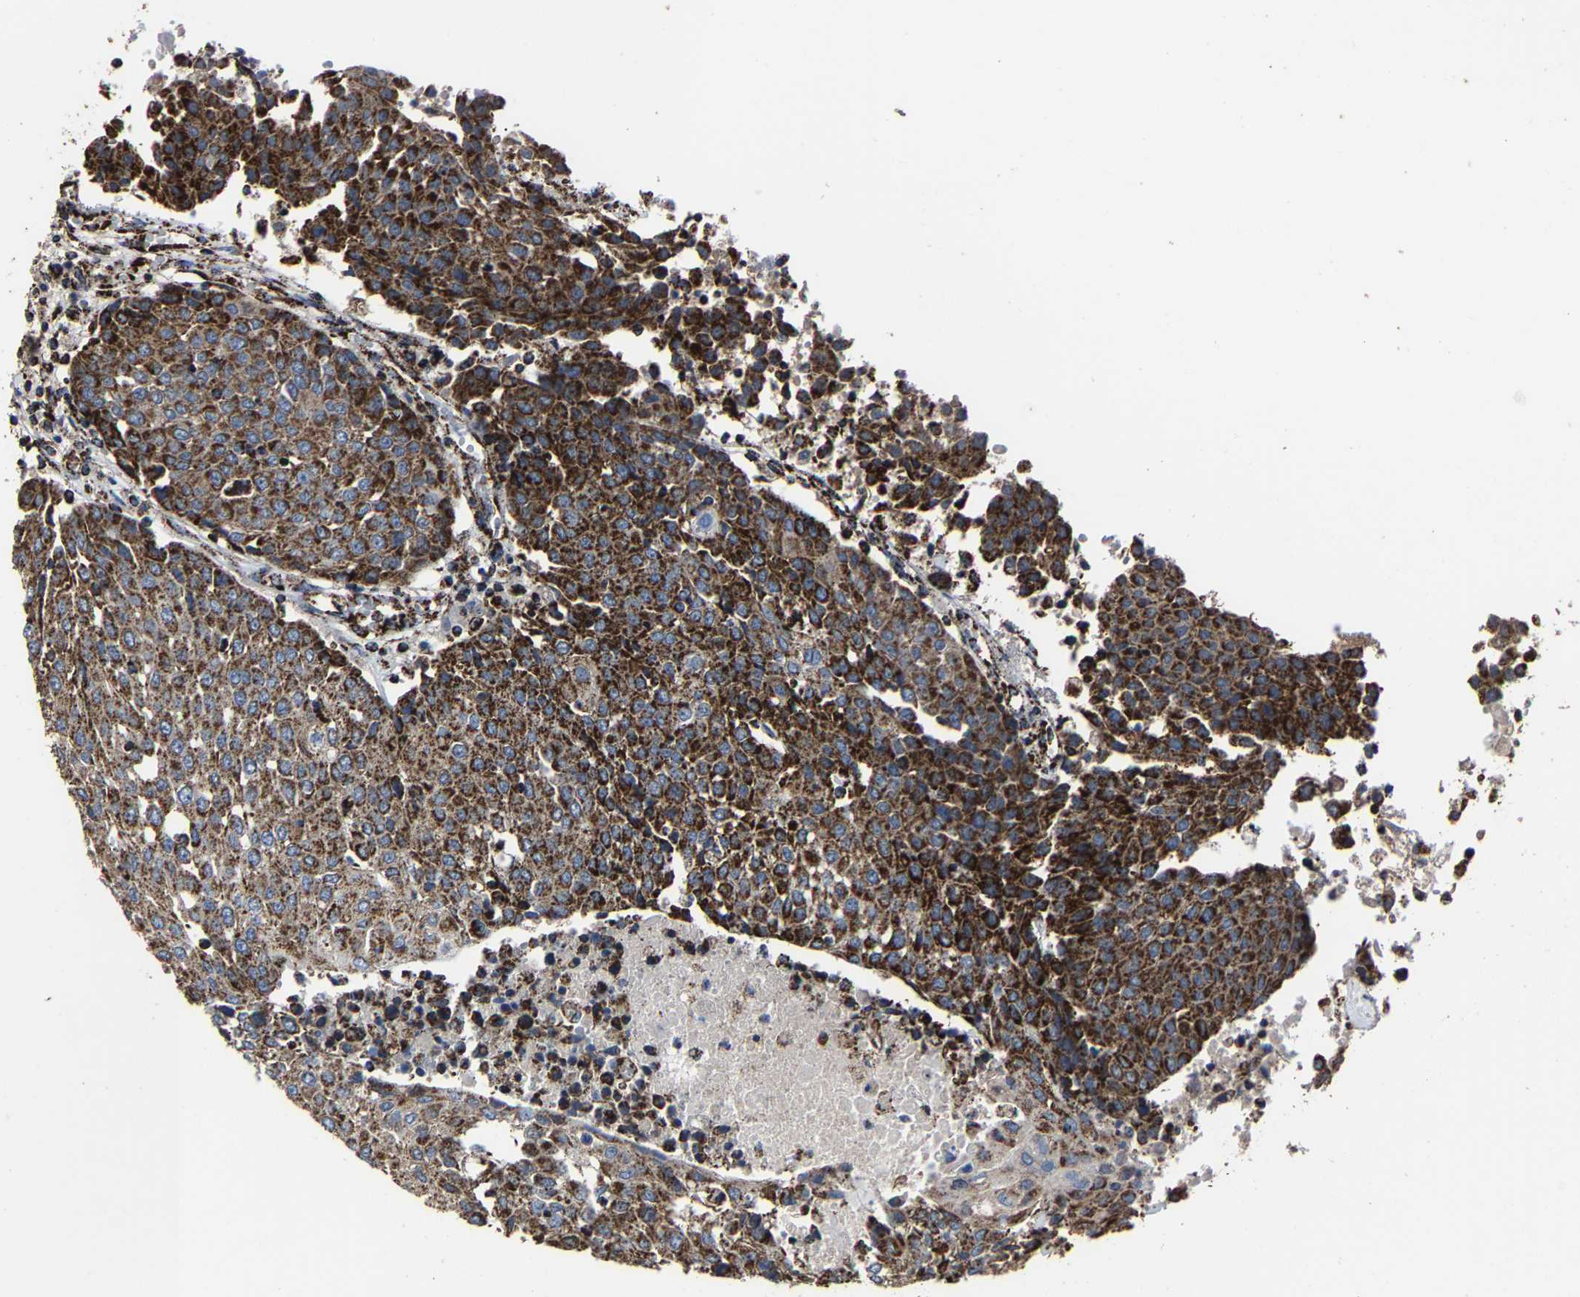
{"staining": {"intensity": "strong", "quantity": ">75%", "location": "cytoplasmic/membranous"}, "tissue": "urothelial cancer", "cell_type": "Tumor cells", "image_type": "cancer", "snomed": [{"axis": "morphology", "description": "Urothelial carcinoma, High grade"}, {"axis": "topography", "description": "Urinary bladder"}], "caption": "Immunohistochemical staining of human urothelial carcinoma (high-grade) displays strong cytoplasmic/membranous protein staining in about >75% of tumor cells.", "gene": "NDUFV3", "patient": {"sex": "female", "age": 85}}